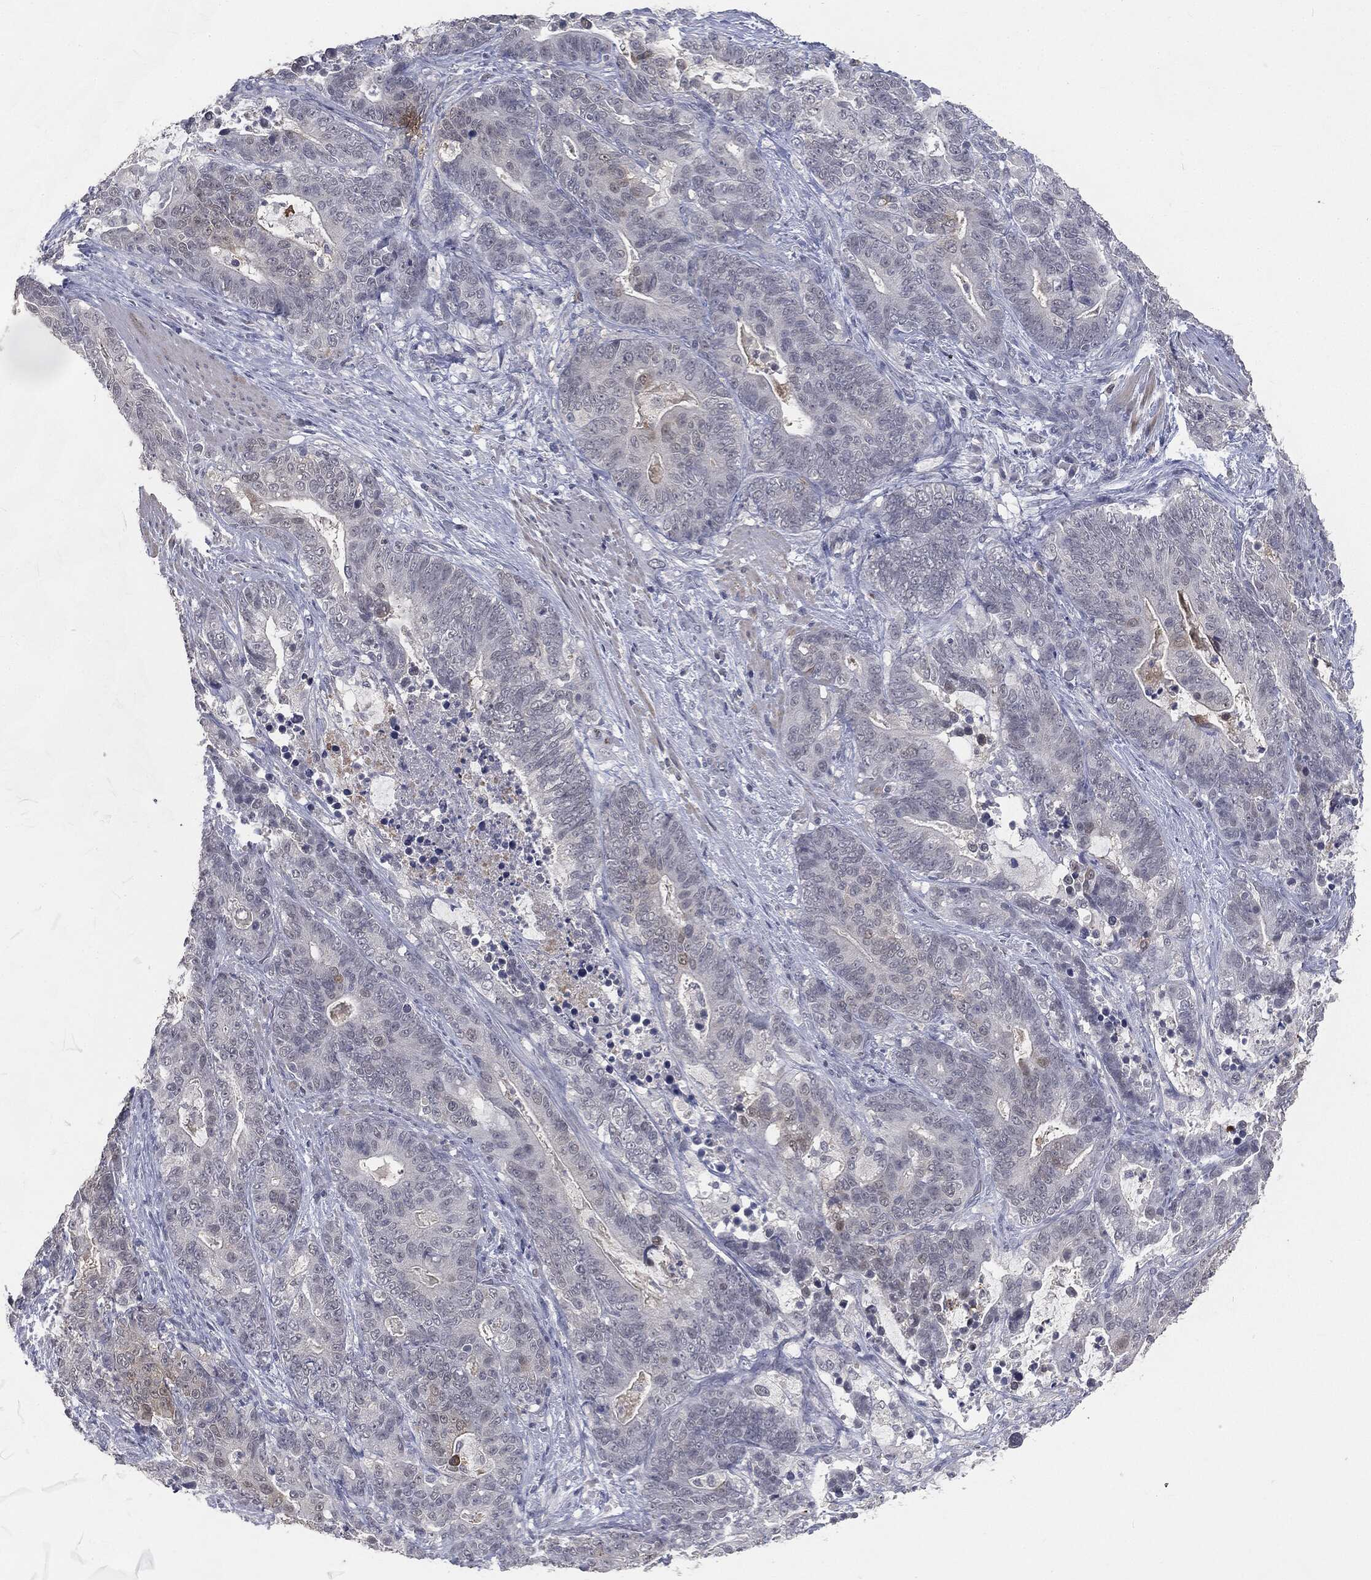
{"staining": {"intensity": "negative", "quantity": "none", "location": "none"}, "tissue": "stomach cancer", "cell_type": "Tumor cells", "image_type": "cancer", "snomed": [{"axis": "morphology", "description": "Normal tissue, NOS"}, {"axis": "morphology", "description": "Adenocarcinoma, NOS"}, {"axis": "topography", "description": "Stomach"}], "caption": "Adenocarcinoma (stomach) was stained to show a protein in brown. There is no significant expression in tumor cells. (Stains: DAB (3,3'-diaminobenzidine) immunohistochemistry with hematoxylin counter stain, Microscopy: brightfield microscopy at high magnification).", "gene": "SLC2A2", "patient": {"sex": "female", "age": 64}}